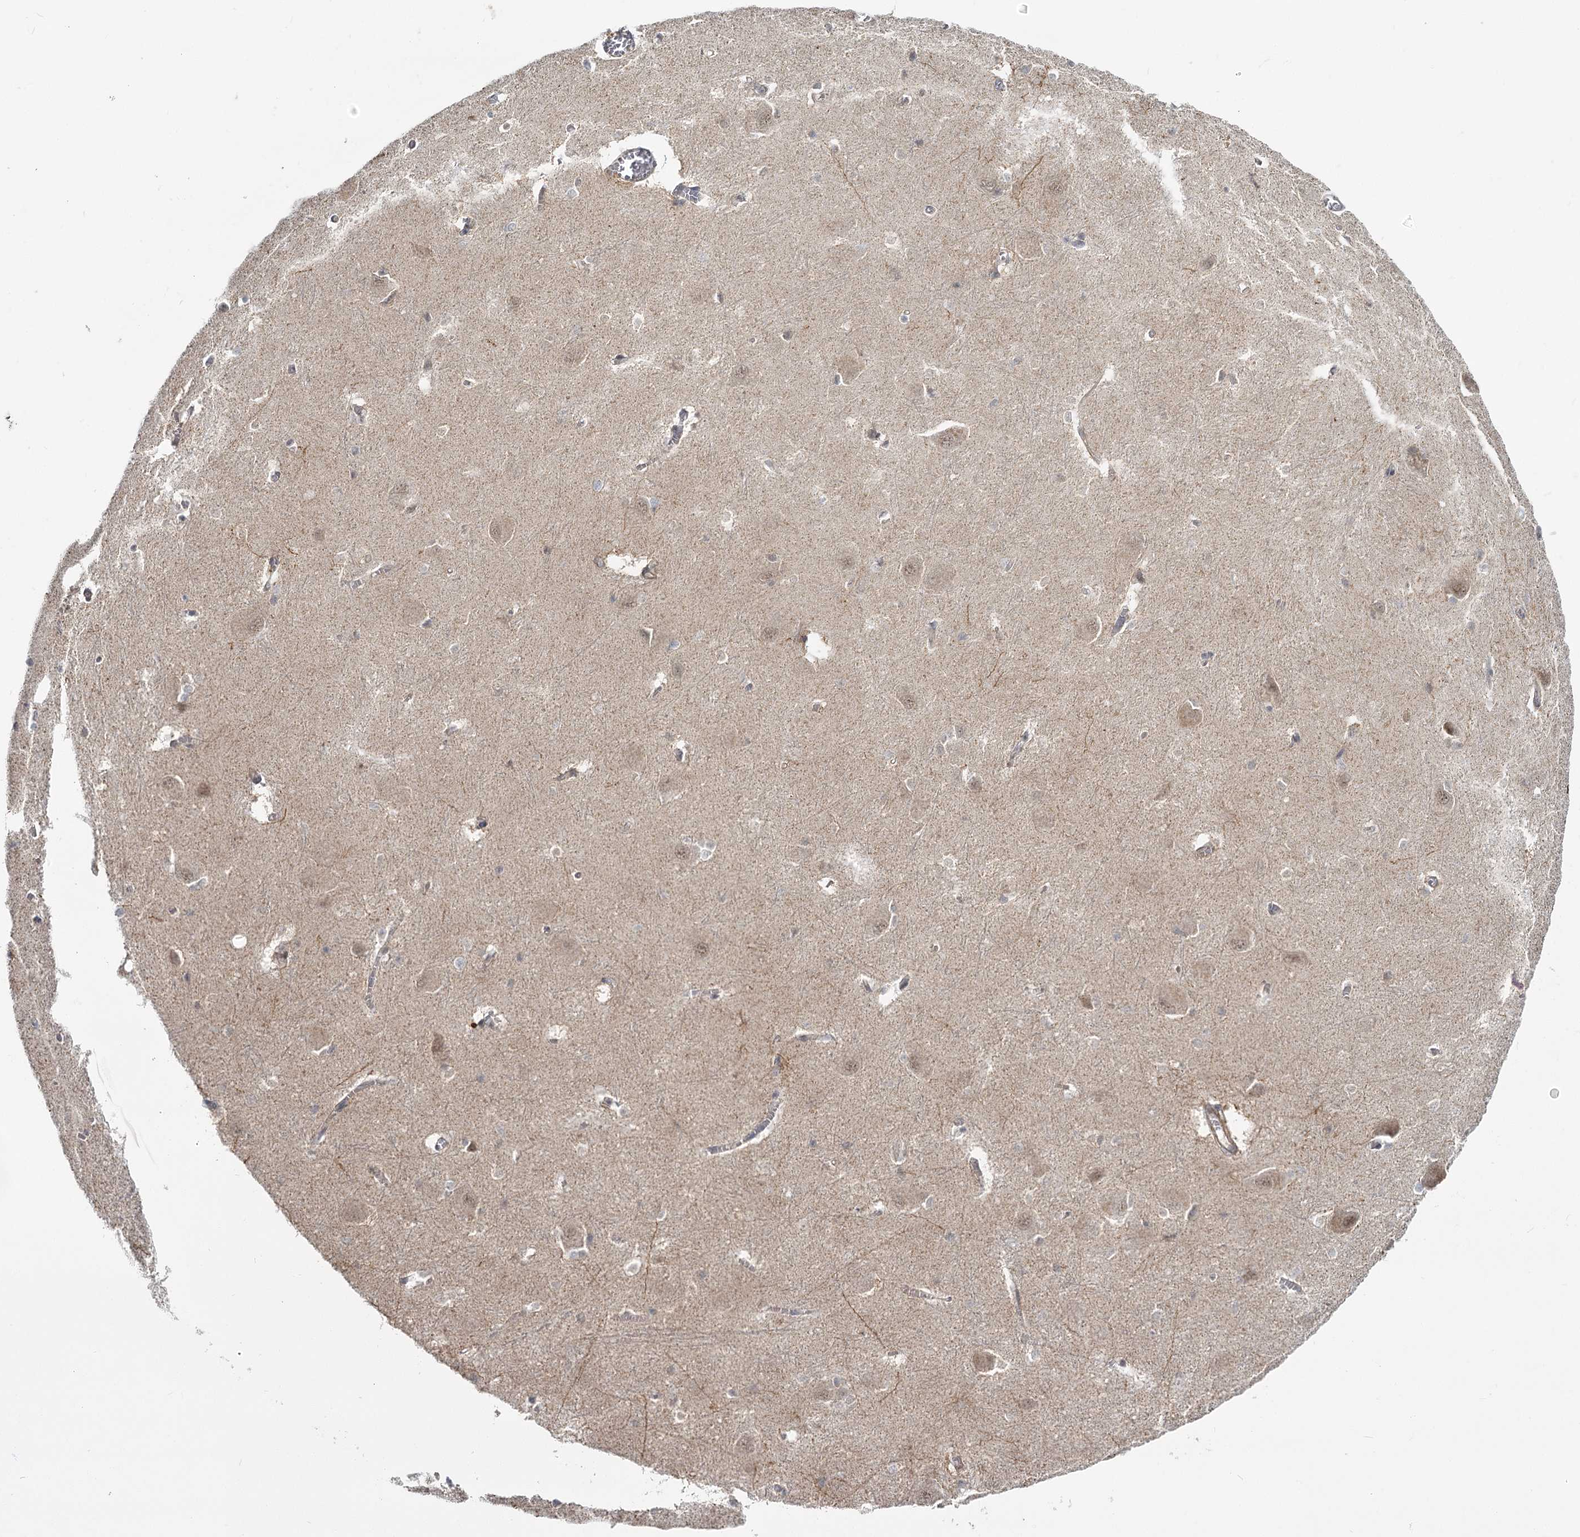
{"staining": {"intensity": "negative", "quantity": "none", "location": "none"}, "tissue": "caudate", "cell_type": "Glial cells", "image_type": "normal", "snomed": [{"axis": "morphology", "description": "Normal tissue, NOS"}, {"axis": "topography", "description": "Lateral ventricle wall"}], "caption": "Immunohistochemistry micrograph of unremarkable human caudate stained for a protein (brown), which displays no positivity in glial cells. (DAB (3,3'-diaminobenzidine) immunohistochemistry (IHC) visualized using brightfield microscopy, high magnification).", "gene": "TBC1D9B", "patient": {"sex": "male", "age": 37}}